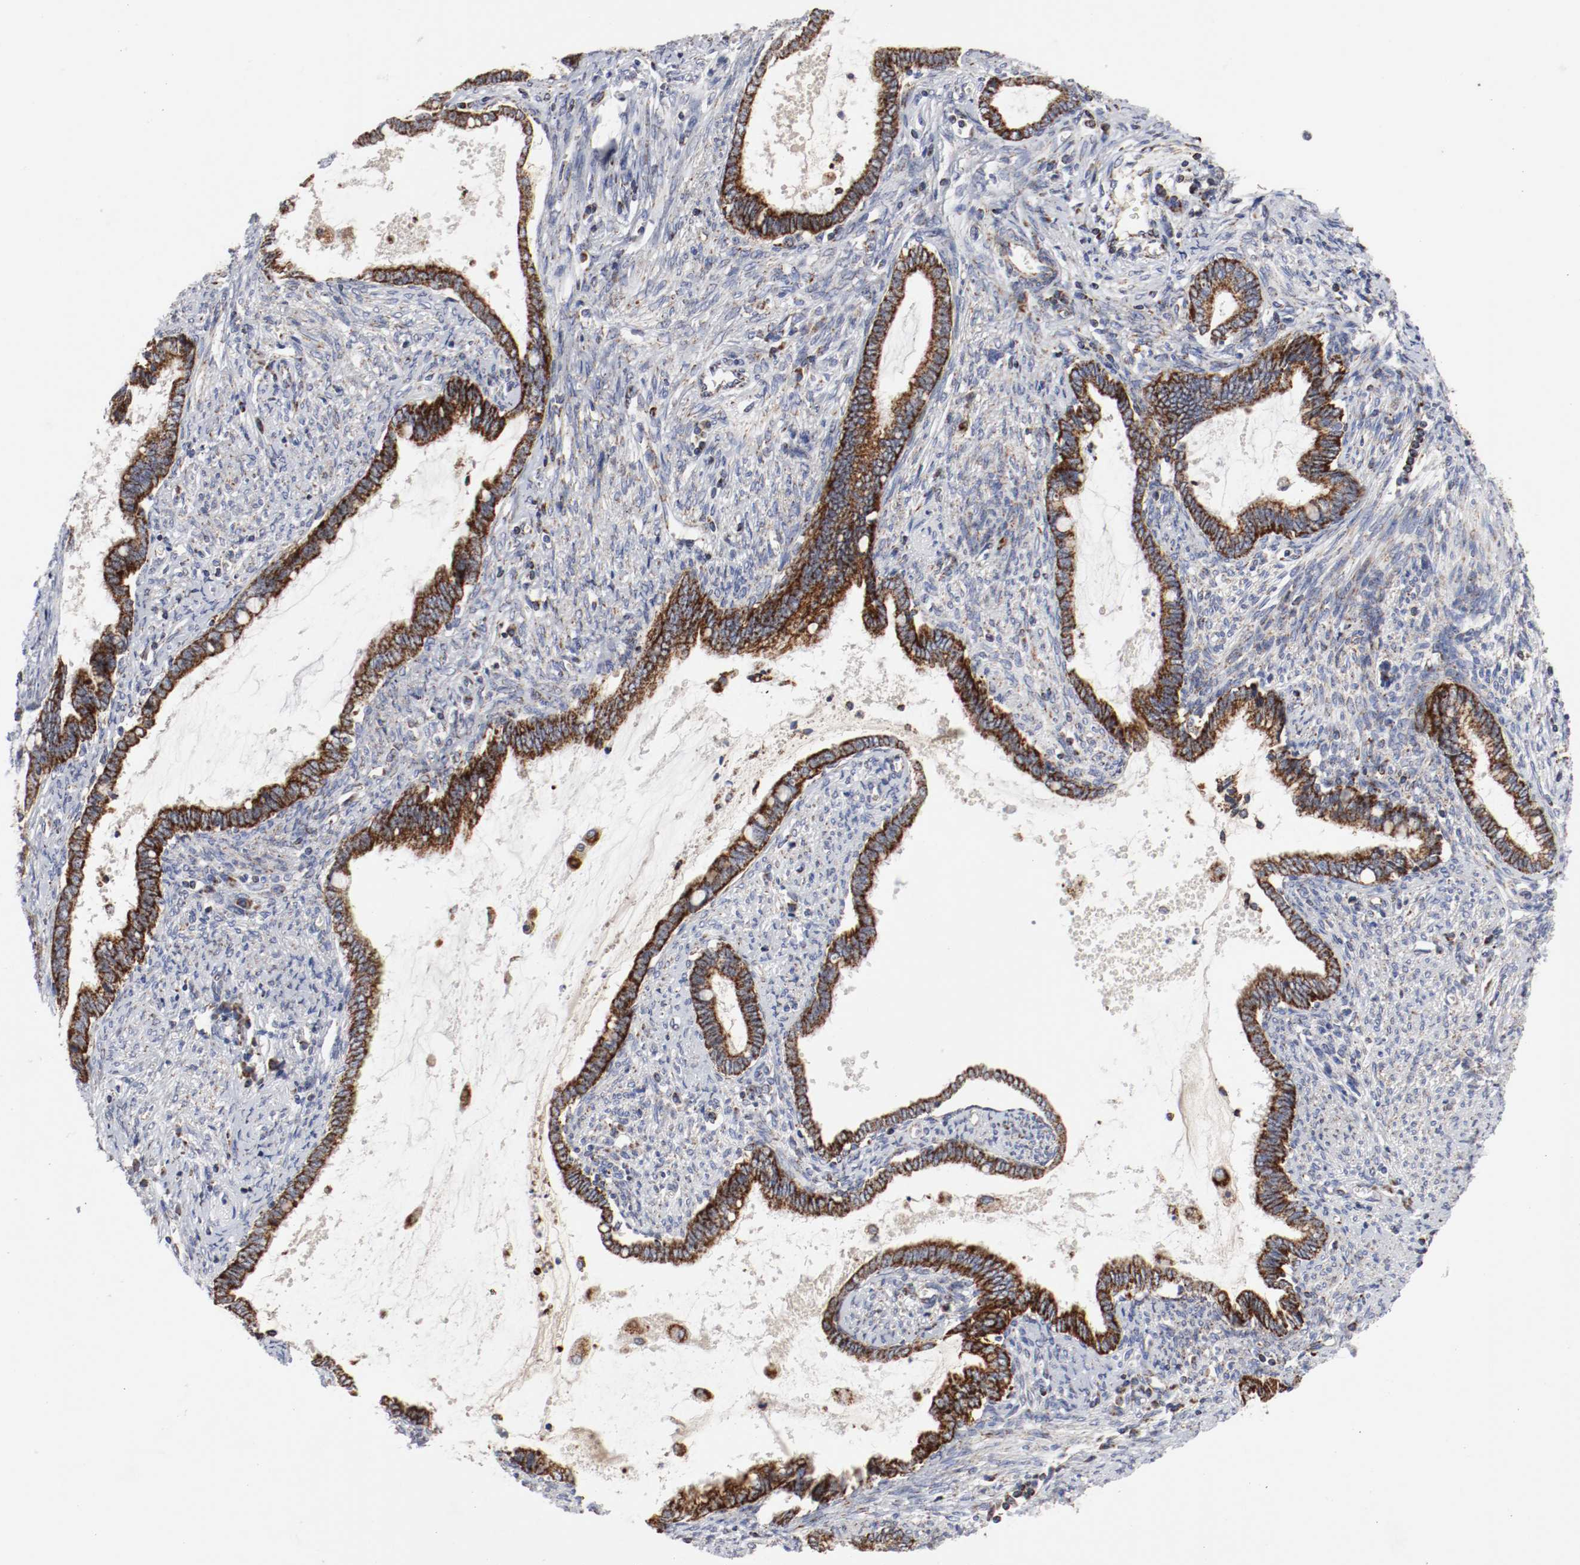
{"staining": {"intensity": "strong", "quantity": ">75%", "location": "cytoplasmic/membranous"}, "tissue": "cervical cancer", "cell_type": "Tumor cells", "image_type": "cancer", "snomed": [{"axis": "morphology", "description": "Adenocarcinoma, NOS"}, {"axis": "topography", "description": "Cervix"}], "caption": "Approximately >75% of tumor cells in cervical adenocarcinoma demonstrate strong cytoplasmic/membranous protein expression as visualized by brown immunohistochemical staining.", "gene": "AFG3L2", "patient": {"sex": "female", "age": 44}}